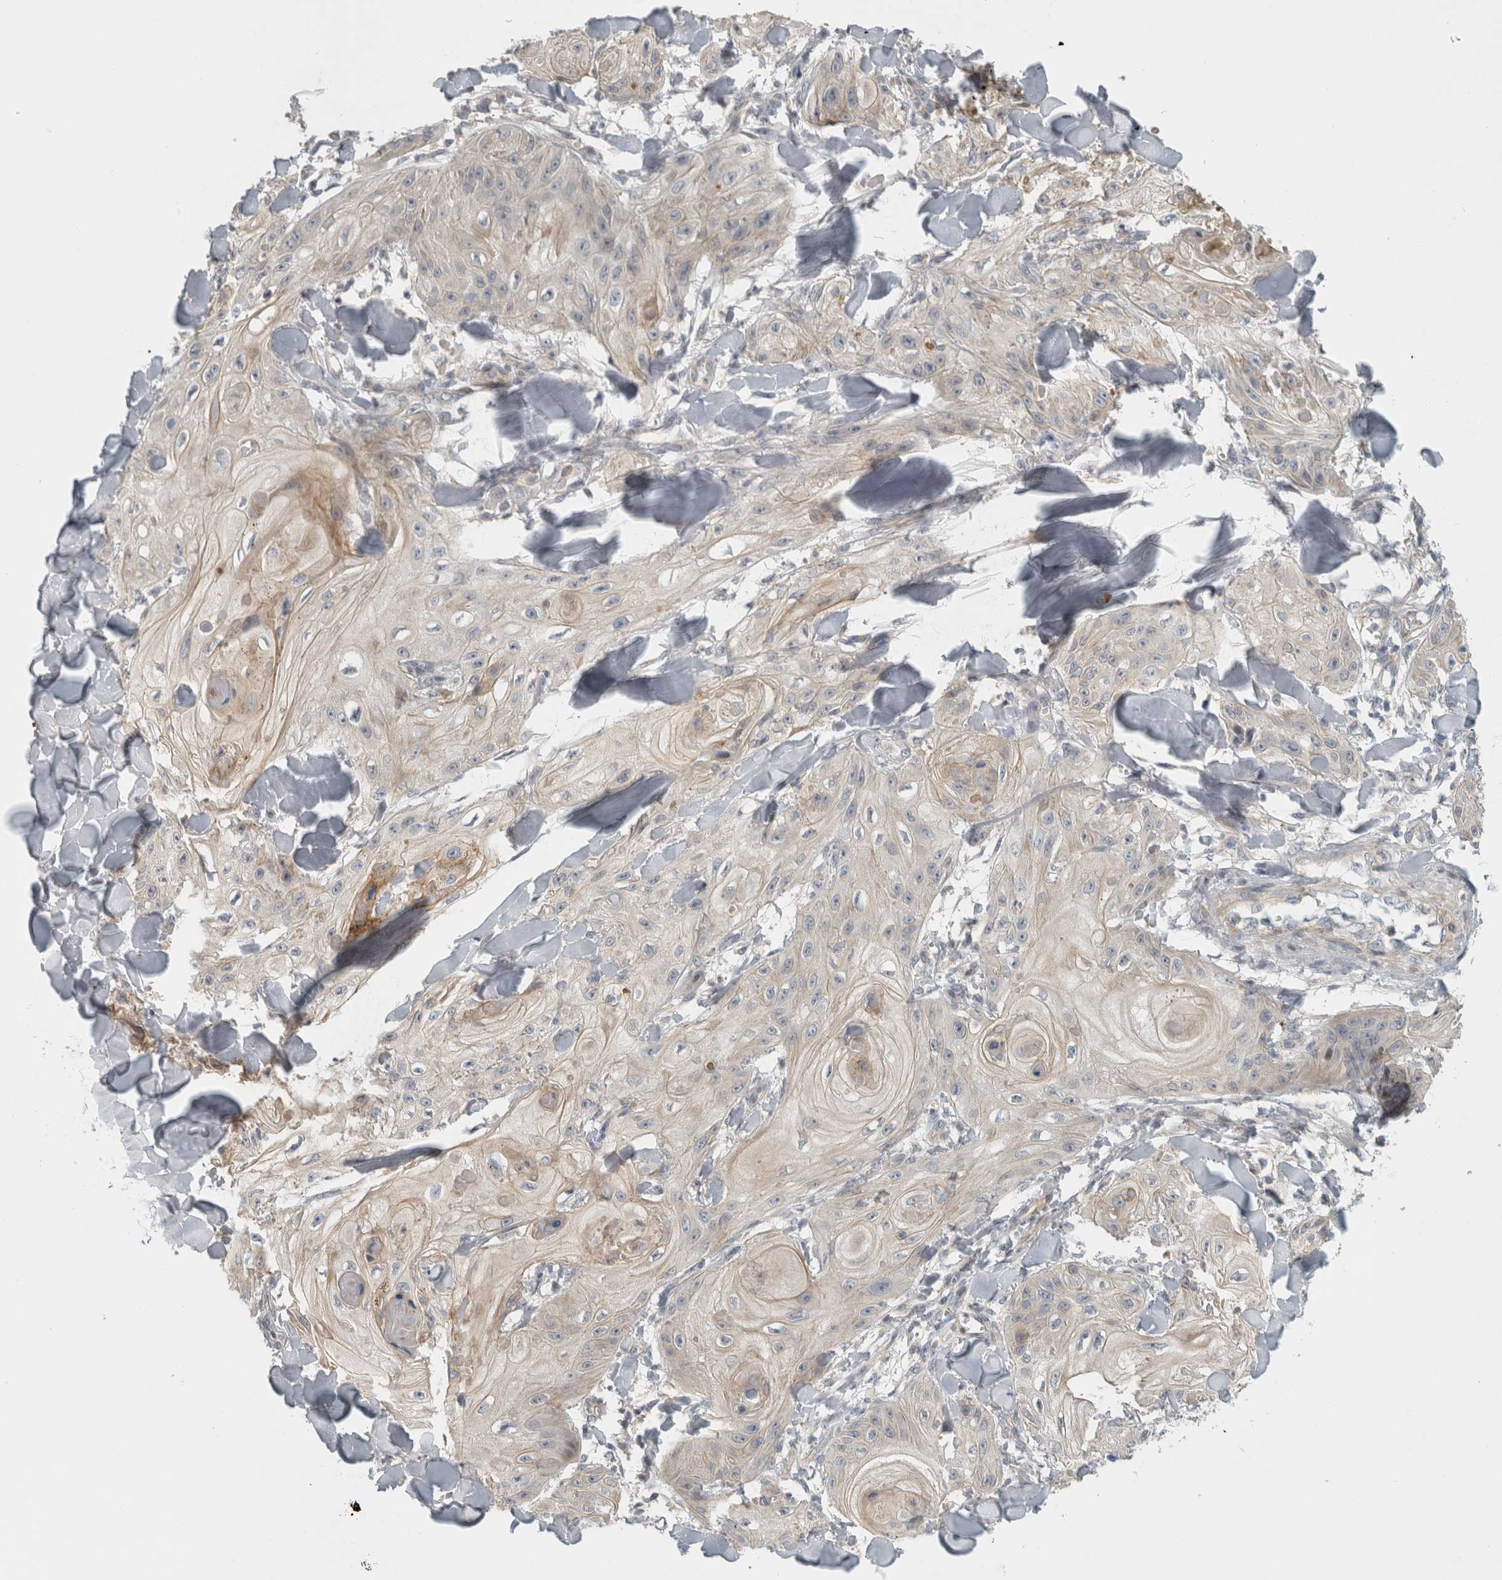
{"staining": {"intensity": "negative", "quantity": "none", "location": "none"}, "tissue": "skin cancer", "cell_type": "Tumor cells", "image_type": "cancer", "snomed": [{"axis": "morphology", "description": "Squamous cell carcinoma, NOS"}, {"axis": "topography", "description": "Skin"}], "caption": "Tumor cells show no significant positivity in skin squamous cell carcinoma. (DAB (3,3'-diaminobenzidine) immunohistochemistry (IHC) visualized using brightfield microscopy, high magnification).", "gene": "ZNF804B", "patient": {"sex": "male", "age": 74}}